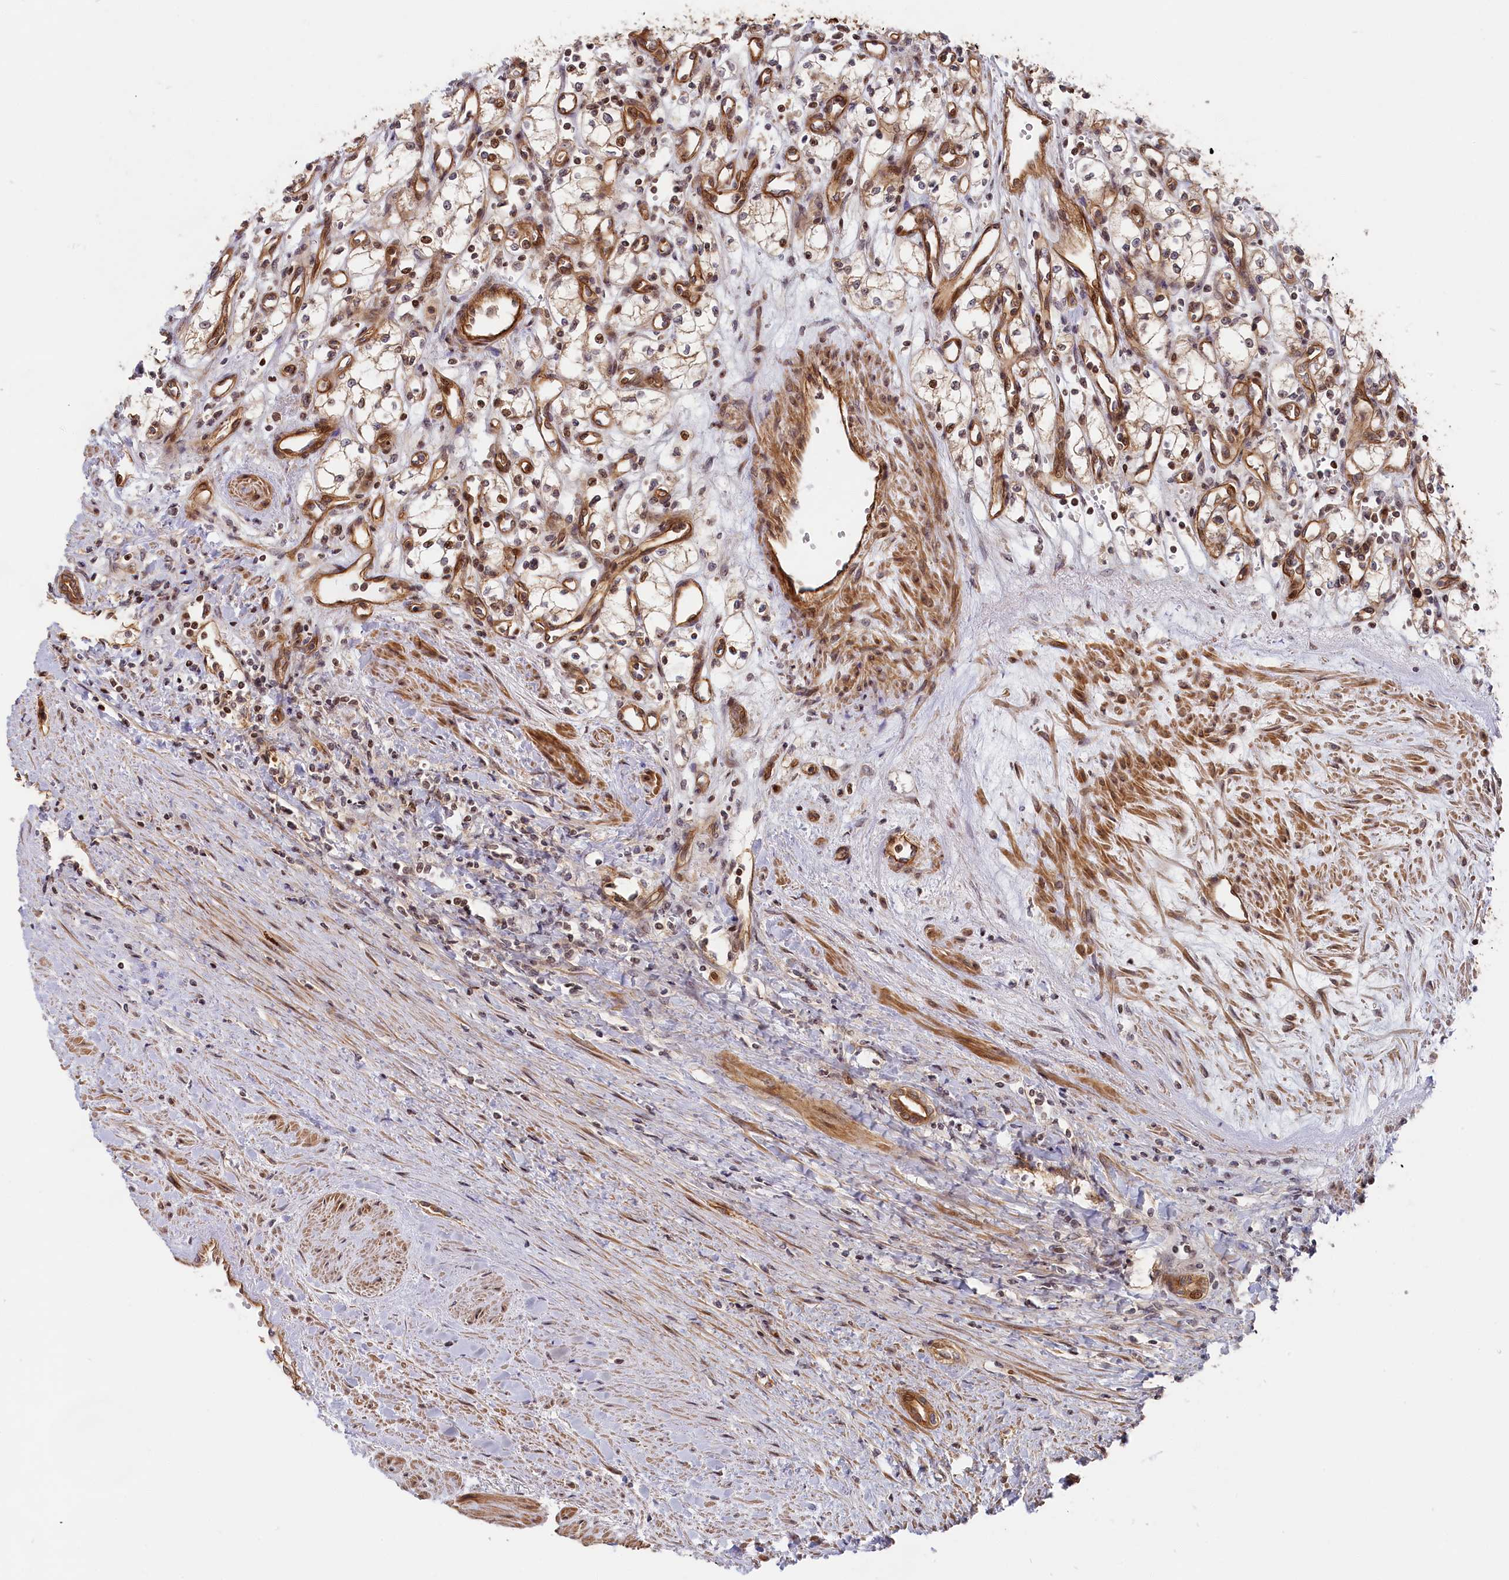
{"staining": {"intensity": "weak", "quantity": "25%-75%", "location": "cytoplasmic/membranous,nuclear"}, "tissue": "renal cancer", "cell_type": "Tumor cells", "image_type": "cancer", "snomed": [{"axis": "morphology", "description": "Adenocarcinoma, NOS"}, {"axis": "topography", "description": "Kidney"}], "caption": "A photomicrograph of human adenocarcinoma (renal) stained for a protein reveals weak cytoplasmic/membranous and nuclear brown staining in tumor cells.", "gene": "CEP44", "patient": {"sex": "male", "age": 59}}